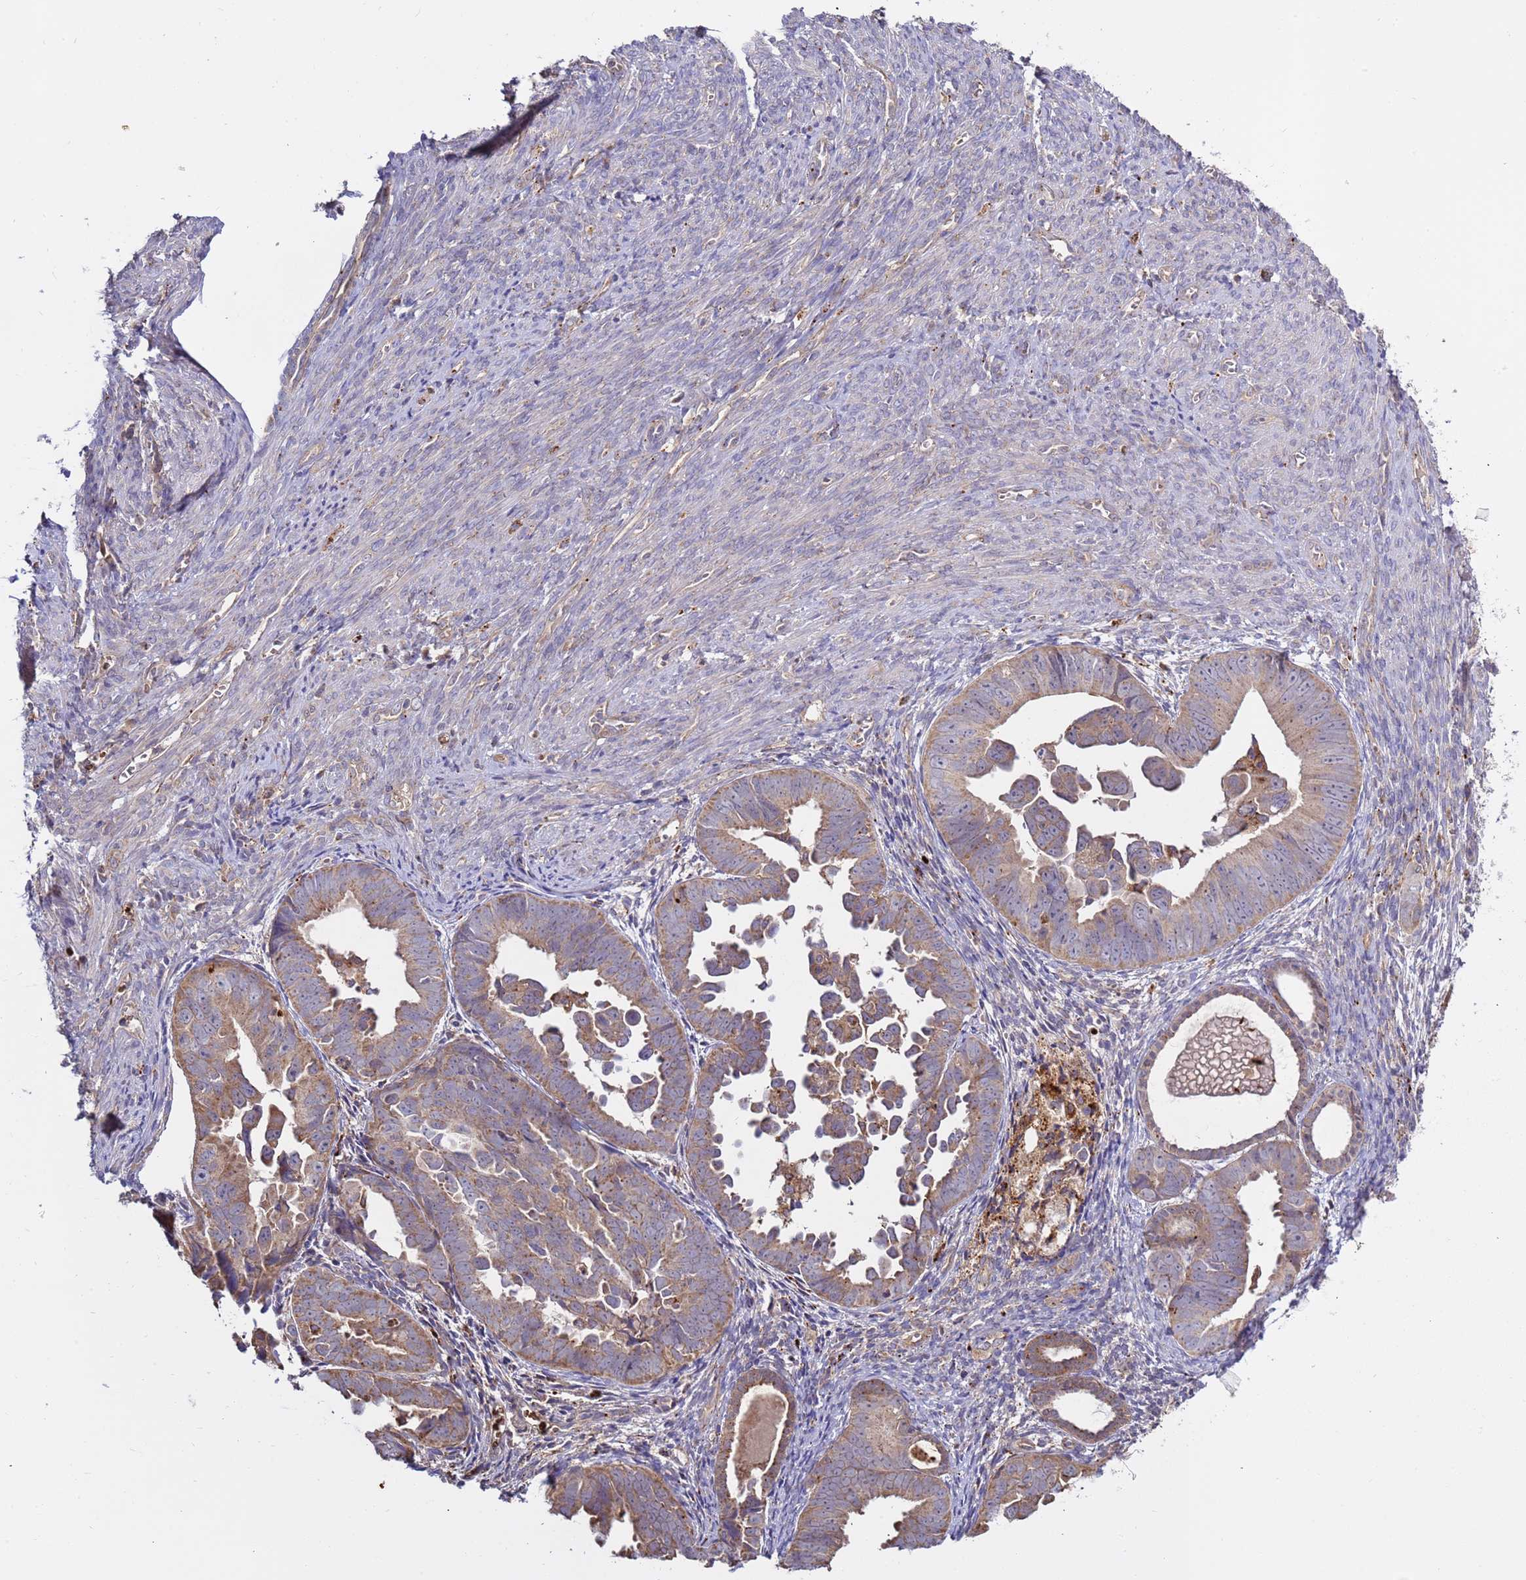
{"staining": {"intensity": "moderate", "quantity": "25%-75%", "location": "cytoplasmic/membranous"}, "tissue": "endometrial cancer", "cell_type": "Tumor cells", "image_type": "cancer", "snomed": [{"axis": "morphology", "description": "Adenocarcinoma, NOS"}, {"axis": "topography", "description": "Endometrium"}], "caption": "Endometrial cancer (adenocarcinoma) tissue demonstrates moderate cytoplasmic/membranous expression in approximately 25%-75% of tumor cells, visualized by immunohistochemistry.", "gene": "VPS36", "patient": {"sex": "female", "age": 75}}